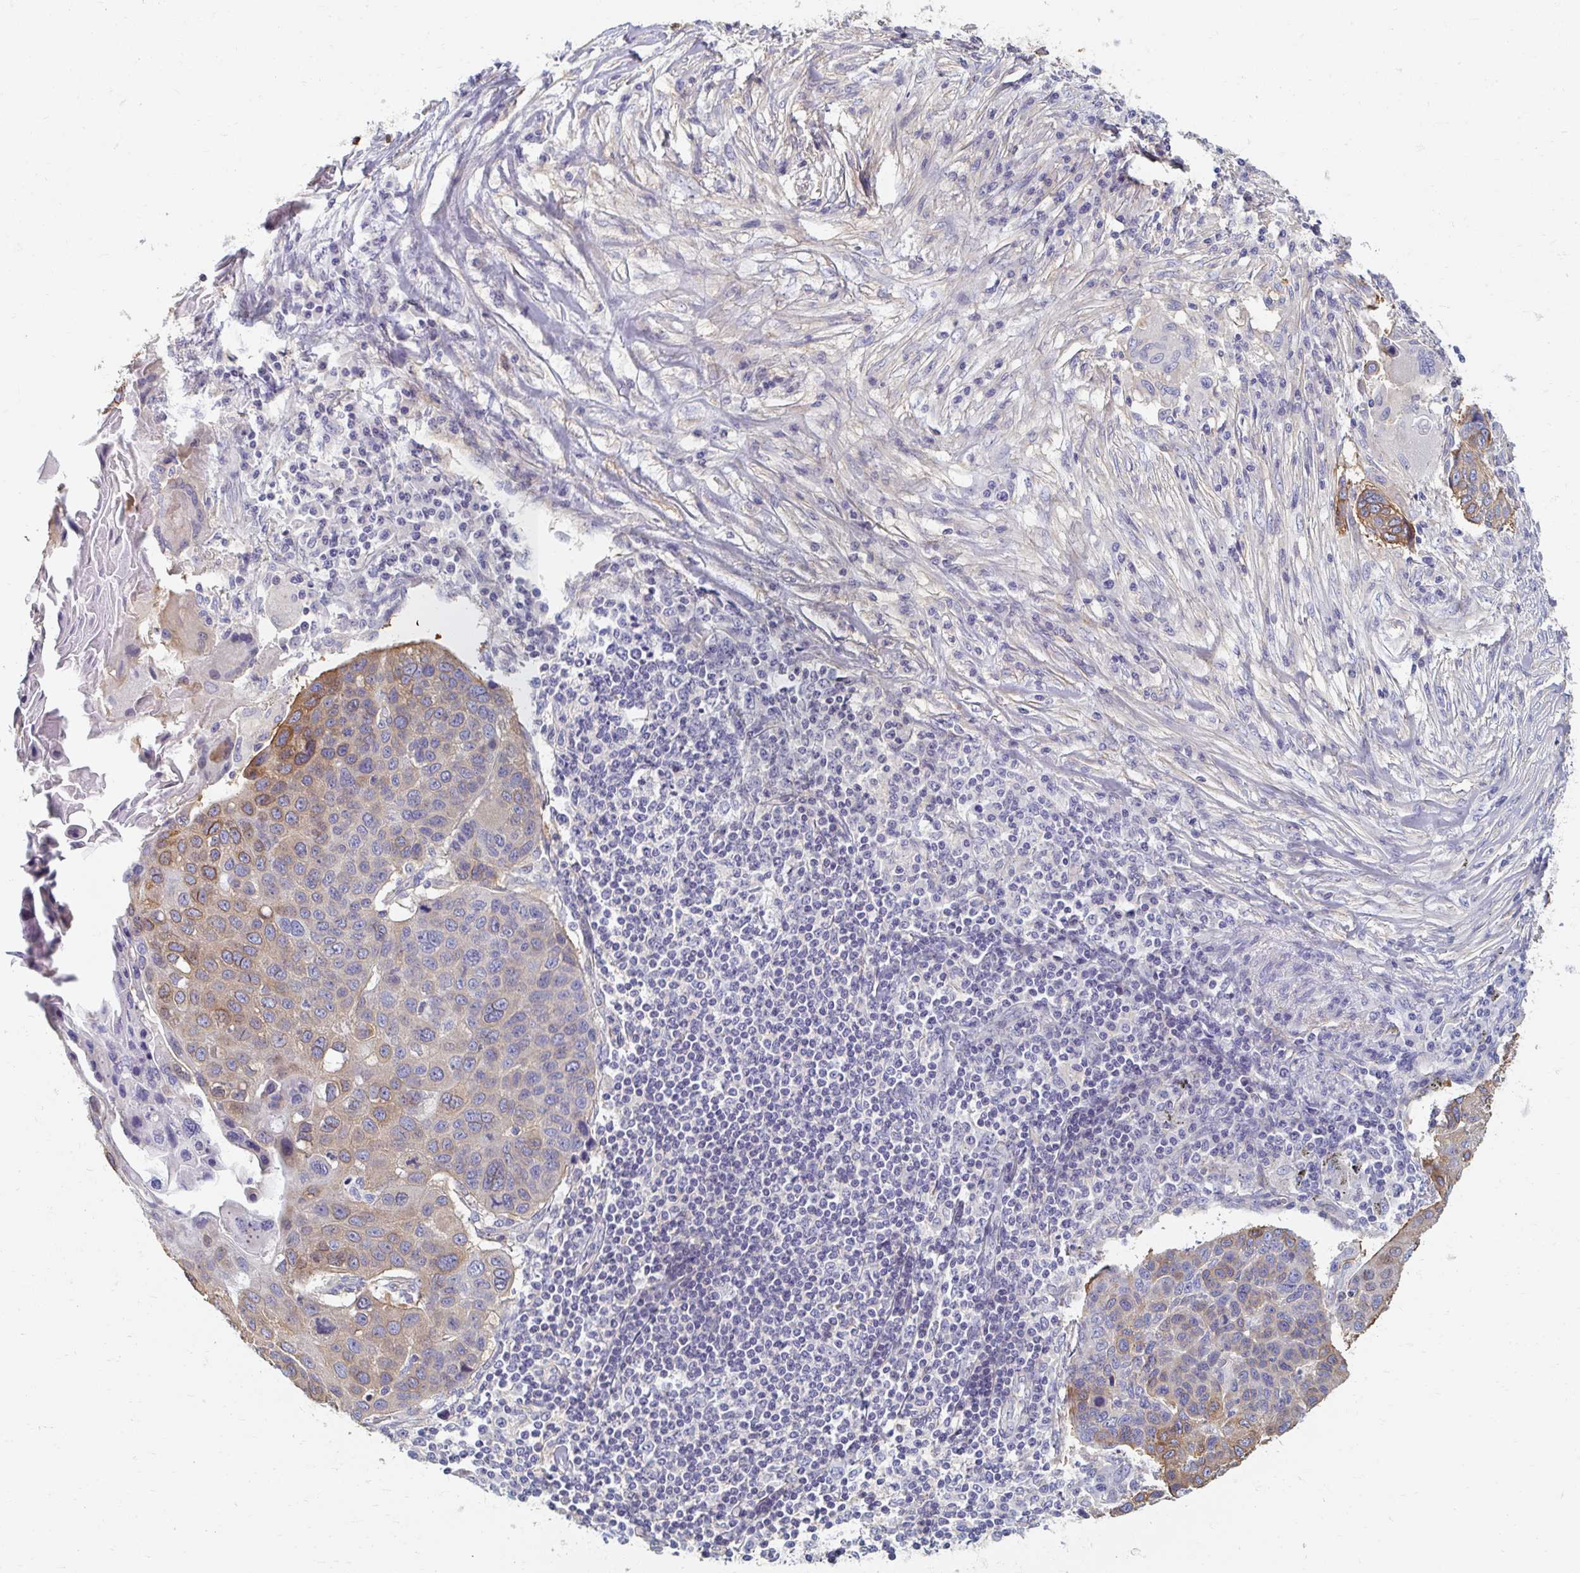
{"staining": {"intensity": "moderate", "quantity": "<25%", "location": "cytoplasmic/membranous"}, "tissue": "lung cancer", "cell_type": "Tumor cells", "image_type": "cancer", "snomed": [{"axis": "morphology", "description": "Squamous cell carcinoma, NOS"}, {"axis": "topography", "description": "Lymph node"}, {"axis": "topography", "description": "Lung"}], "caption": "Human lung squamous cell carcinoma stained with a brown dye exhibits moderate cytoplasmic/membranous positive staining in about <25% of tumor cells.", "gene": "MYLK2", "patient": {"sex": "male", "age": 61}}